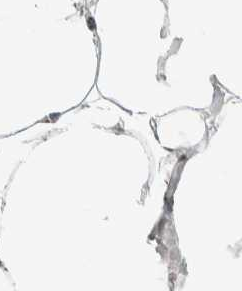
{"staining": {"intensity": "moderate", "quantity": "25%-75%", "location": "nuclear"}, "tissue": "adipose tissue", "cell_type": "Adipocytes", "image_type": "normal", "snomed": [{"axis": "morphology", "description": "Normal tissue, NOS"}, {"axis": "morphology", "description": "Adenocarcinoma, NOS"}, {"axis": "topography", "description": "Colon"}, {"axis": "topography", "description": "Peripheral nerve tissue"}], "caption": "Moderate nuclear staining for a protein is seen in approximately 25%-75% of adipocytes of normal adipose tissue using immunohistochemistry.", "gene": "TSPAN32", "patient": {"sex": "male", "age": 14}}